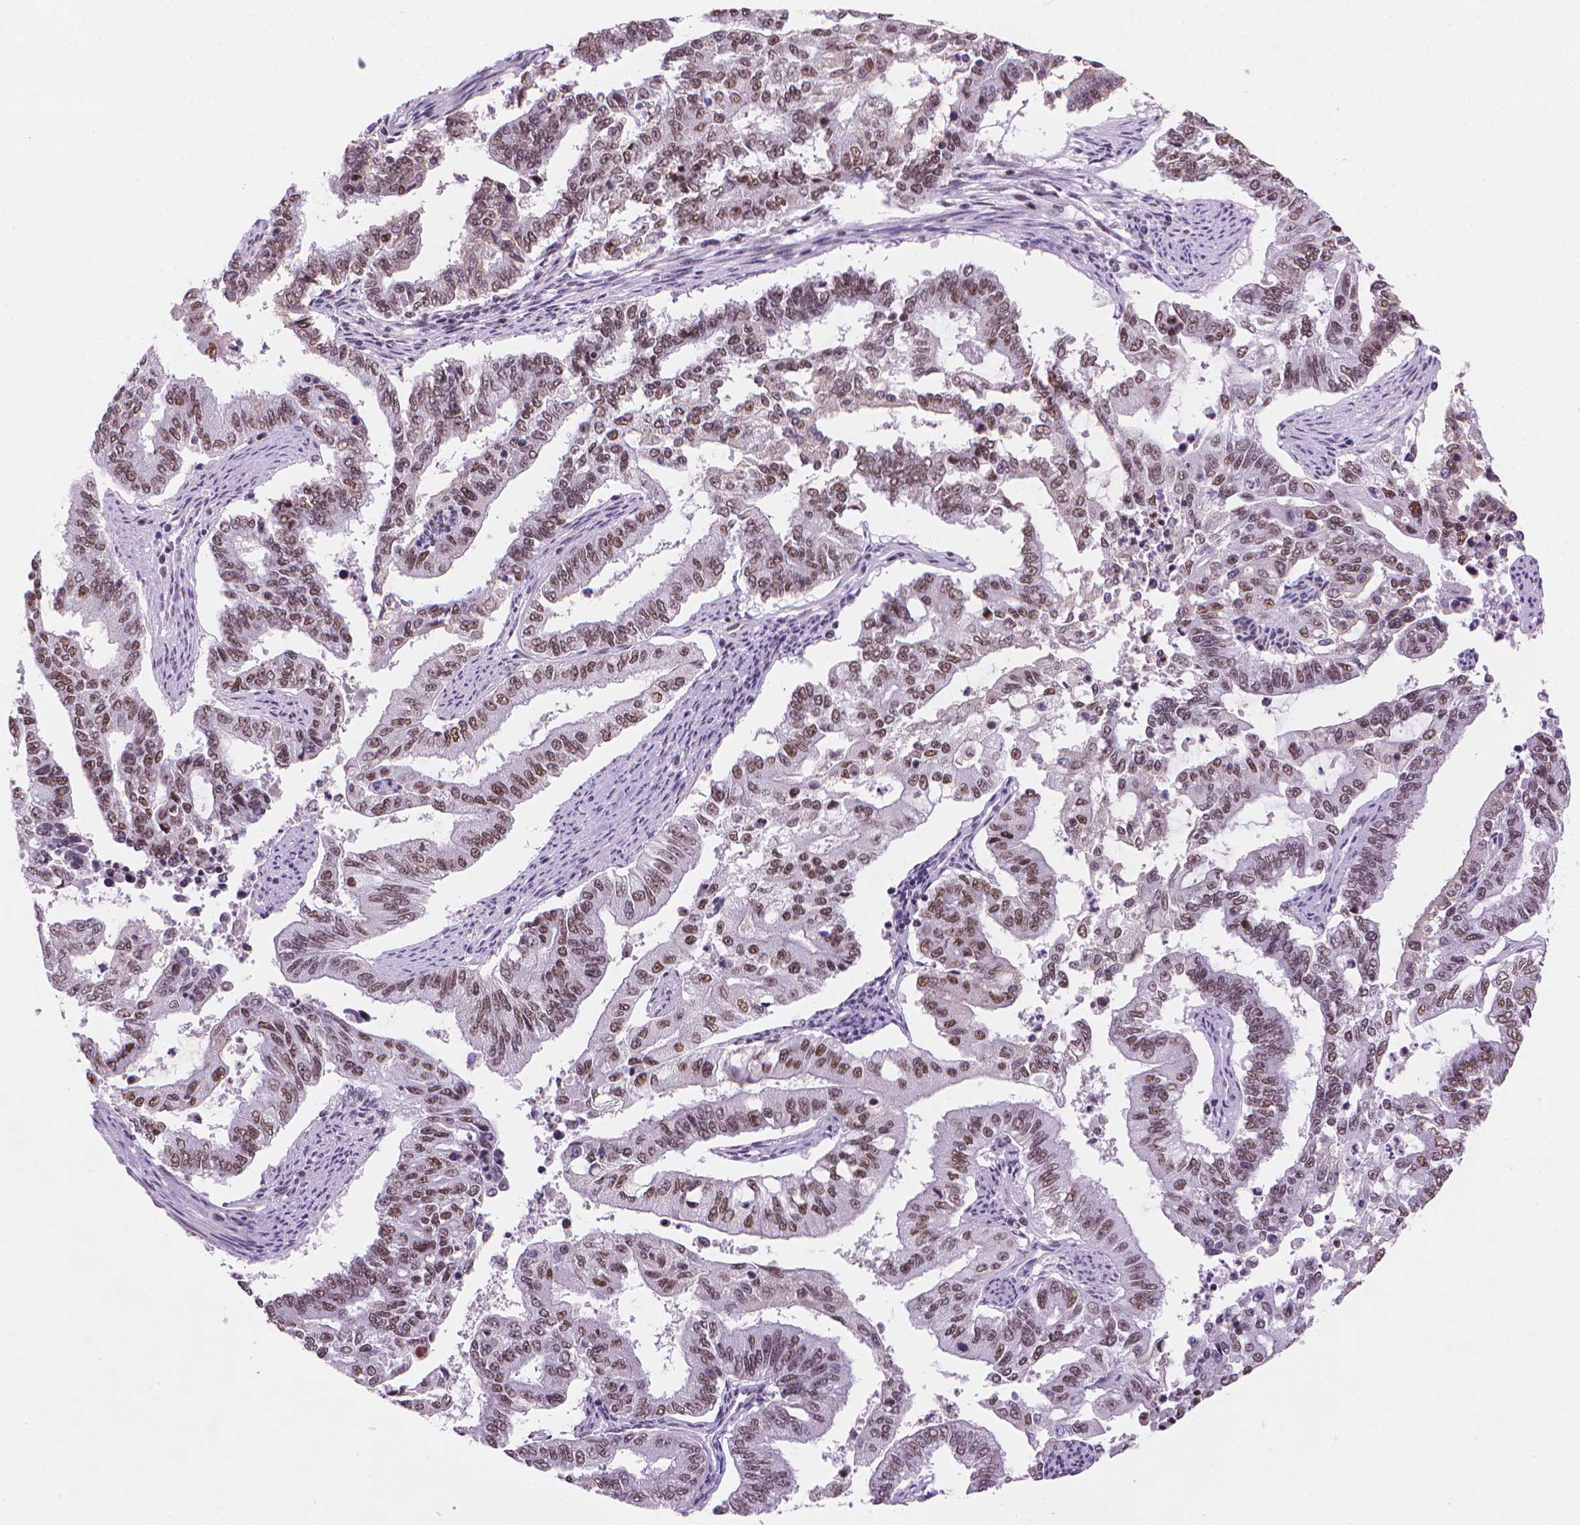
{"staining": {"intensity": "moderate", "quantity": ">75%", "location": "nuclear"}, "tissue": "endometrial cancer", "cell_type": "Tumor cells", "image_type": "cancer", "snomed": [{"axis": "morphology", "description": "Adenocarcinoma, NOS"}, {"axis": "topography", "description": "Uterus"}], "caption": "An image of endometrial adenocarcinoma stained for a protein exhibits moderate nuclear brown staining in tumor cells.", "gene": "RPA4", "patient": {"sex": "female", "age": 59}}